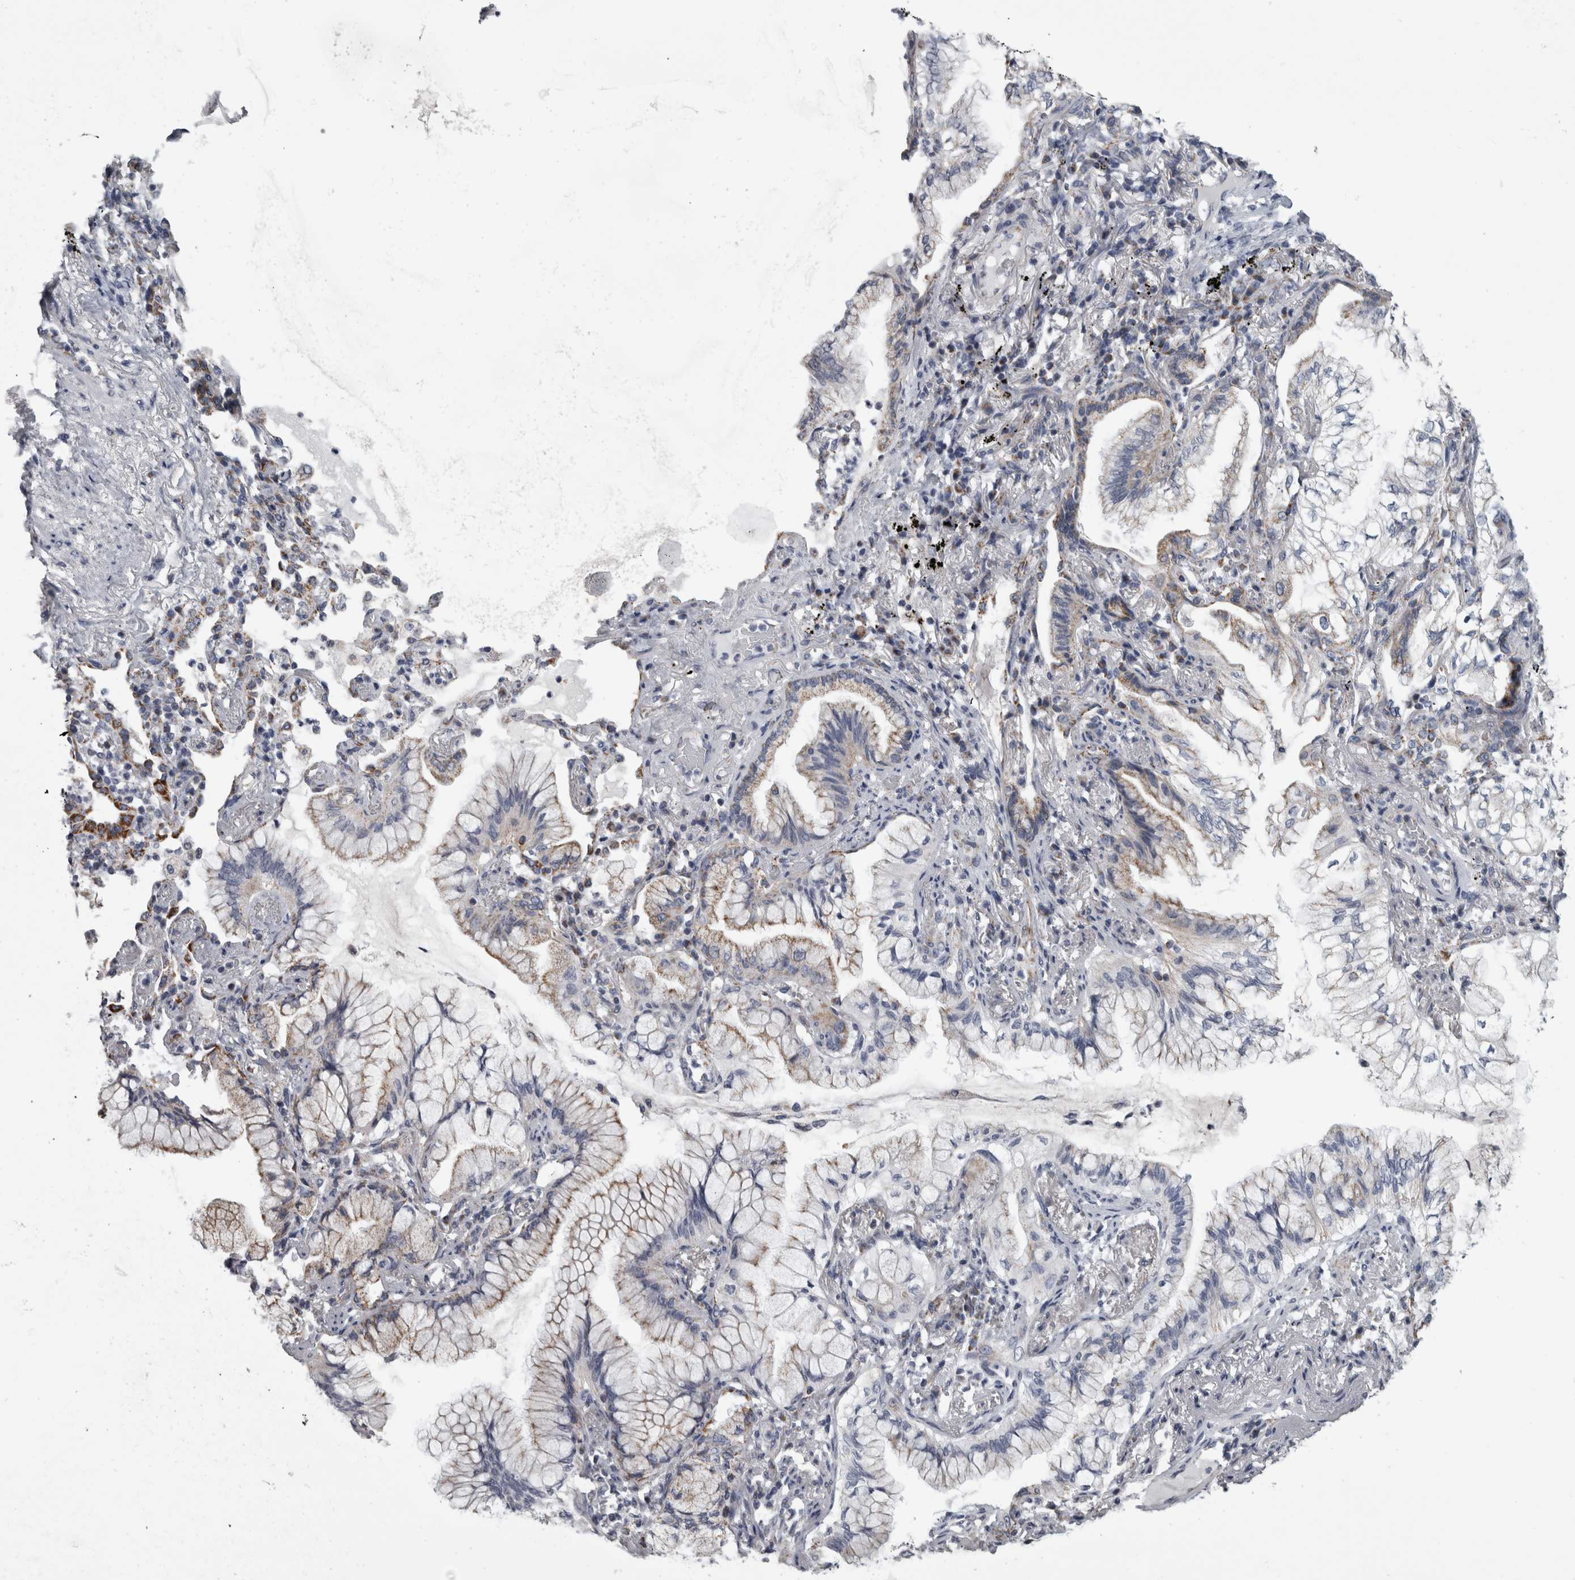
{"staining": {"intensity": "weak", "quantity": "25%-75%", "location": "cytoplasmic/membranous"}, "tissue": "lung cancer", "cell_type": "Tumor cells", "image_type": "cancer", "snomed": [{"axis": "morphology", "description": "Adenocarcinoma, NOS"}, {"axis": "topography", "description": "Lung"}], "caption": "Immunohistochemistry (IHC) (DAB (3,3'-diaminobenzidine)) staining of lung cancer reveals weak cytoplasmic/membranous protein expression in about 25%-75% of tumor cells.", "gene": "DBT", "patient": {"sex": "female", "age": 70}}